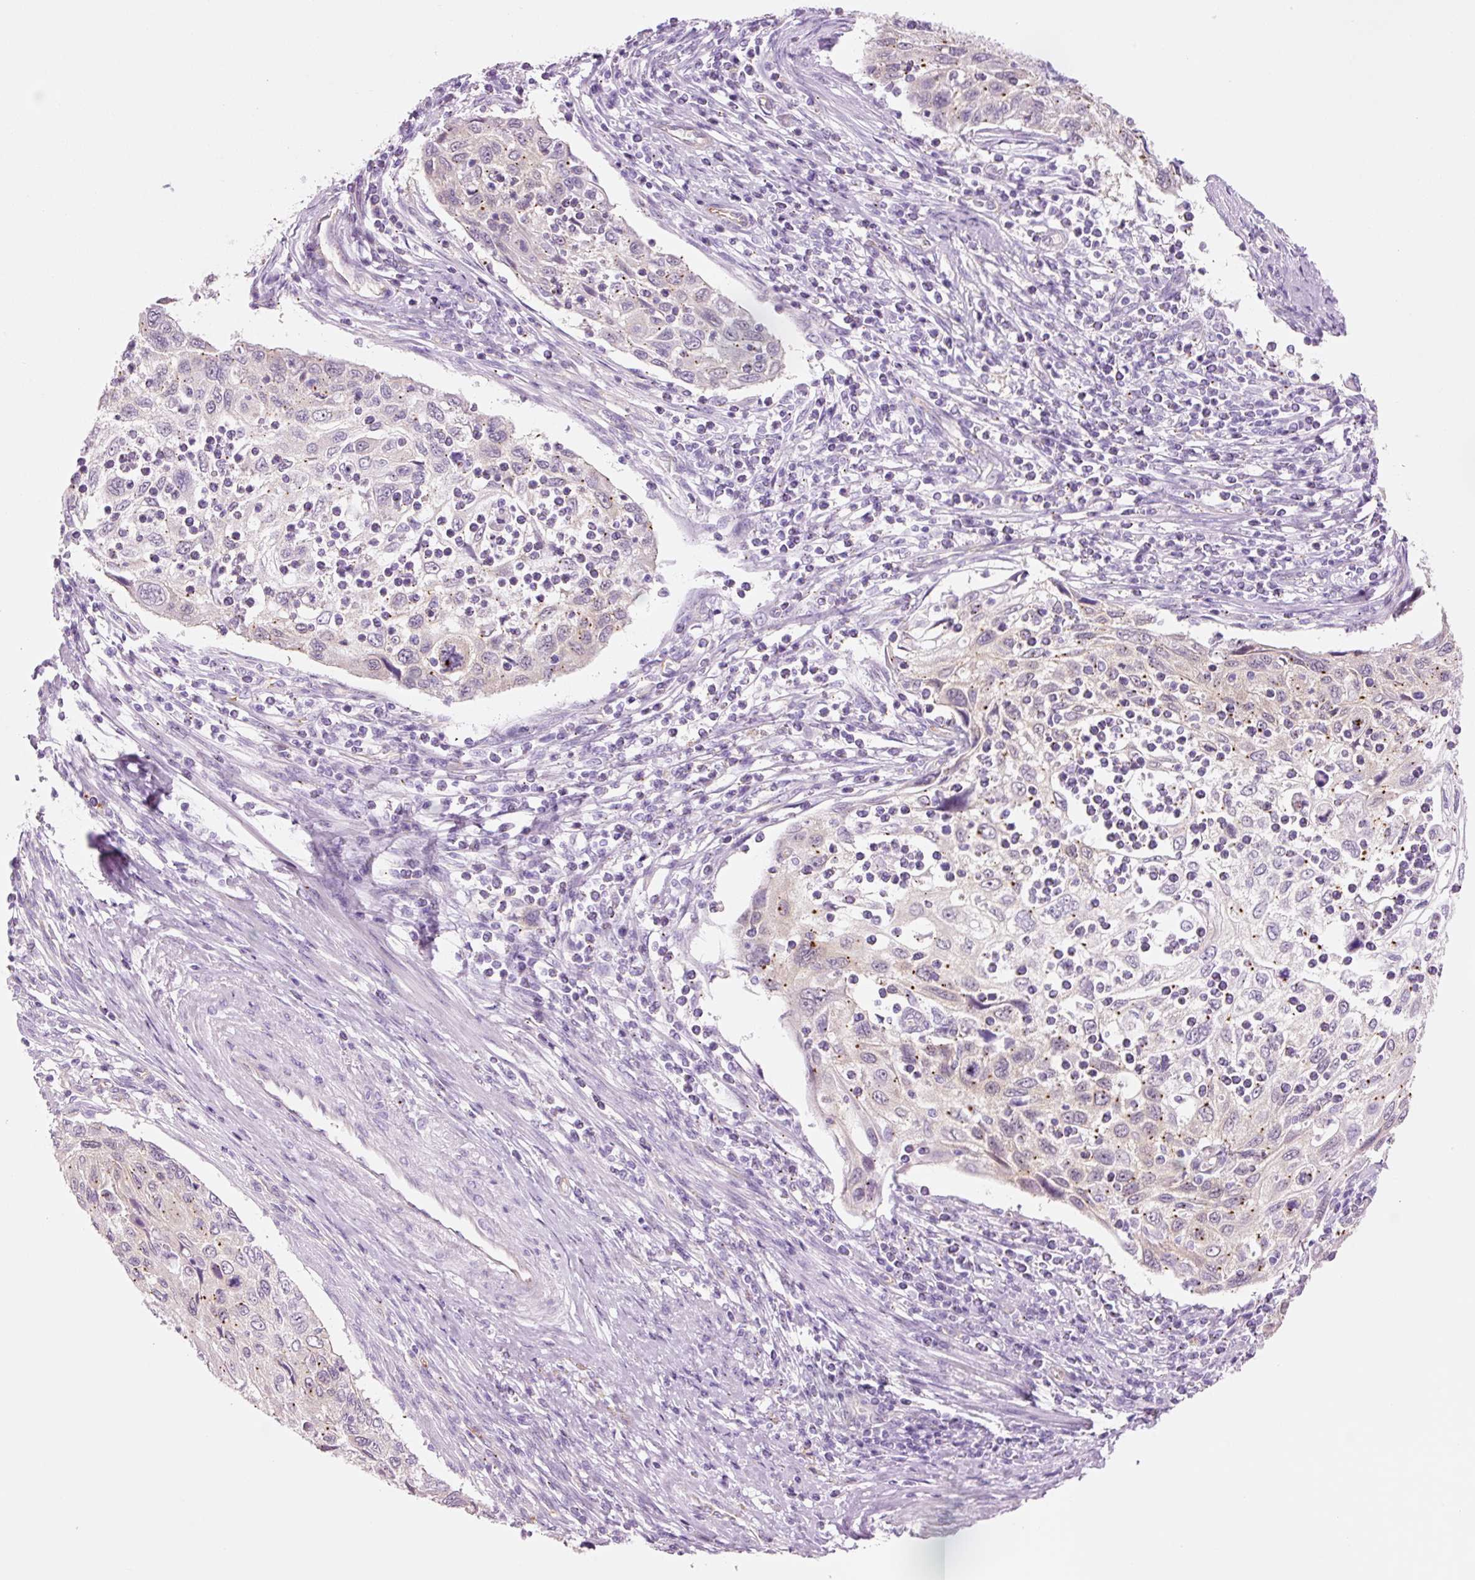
{"staining": {"intensity": "weak", "quantity": "<25%", "location": "cytoplasmic/membranous"}, "tissue": "cervical cancer", "cell_type": "Tumor cells", "image_type": "cancer", "snomed": [{"axis": "morphology", "description": "Squamous cell carcinoma, NOS"}, {"axis": "topography", "description": "Cervix"}], "caption": "Tumor cells show no significant protein expression in cervical cancer (squamous cell carcinoma).", "gene": "HSPA4L", "patient": {"sex": "female", "age": 70}}